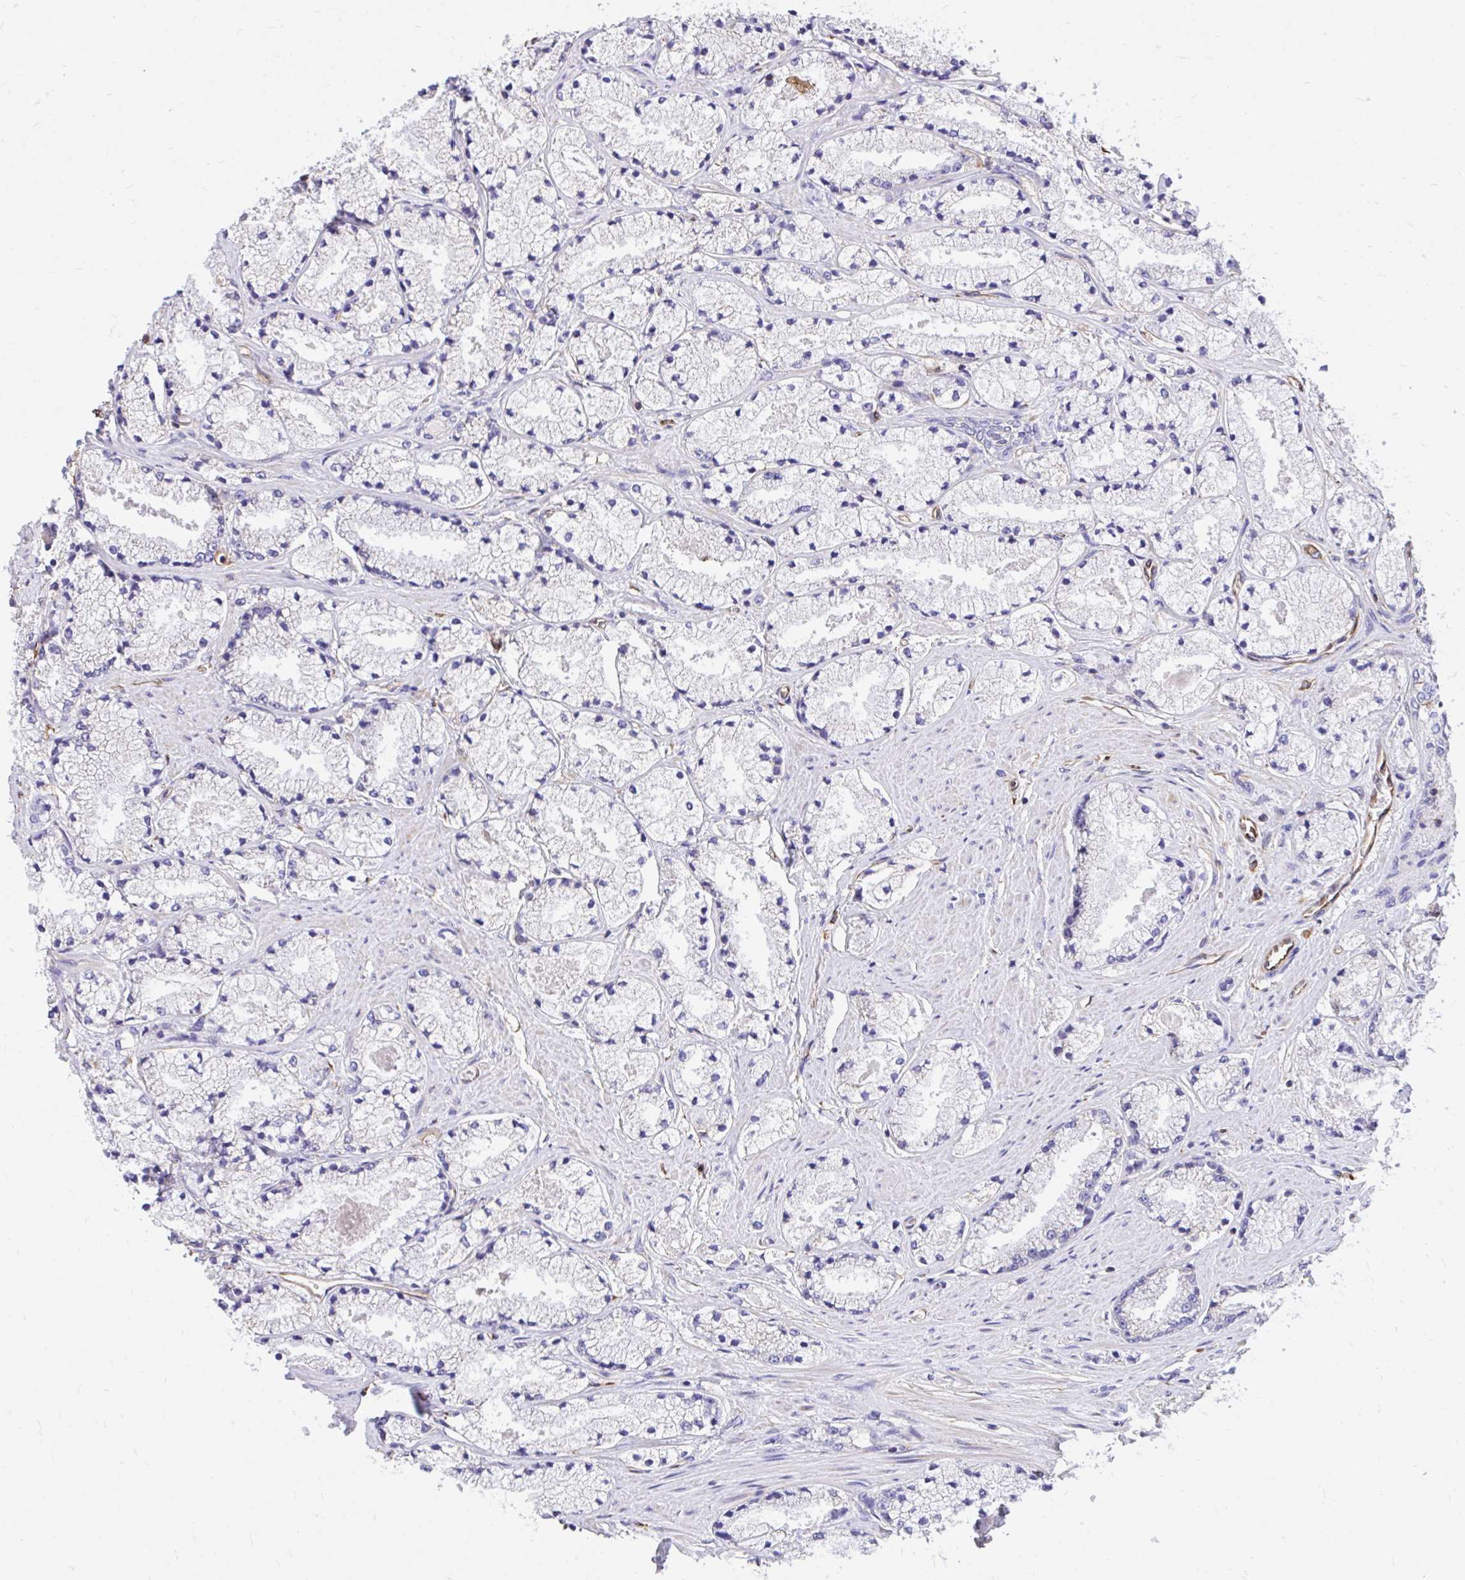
{"staining": {"intensity": "negative", "quantity": "none", "location": "none"}, "tissue": "prostate cancer", "cell_type": "Tumor cells", "image_type": "cancer", "snomed": [{"axis": "morphology", "description": "Adenocarcinoma, High grade"}, {"axis": "topography", "description": "Prostate"}], "caption": "Image shows no protein positivity in tumor cells of prostate cancer (adenocarcinoma (high-grade)) tissue.", "gene": "RNF103", "patient": {"sex": "male", "age": 63}}